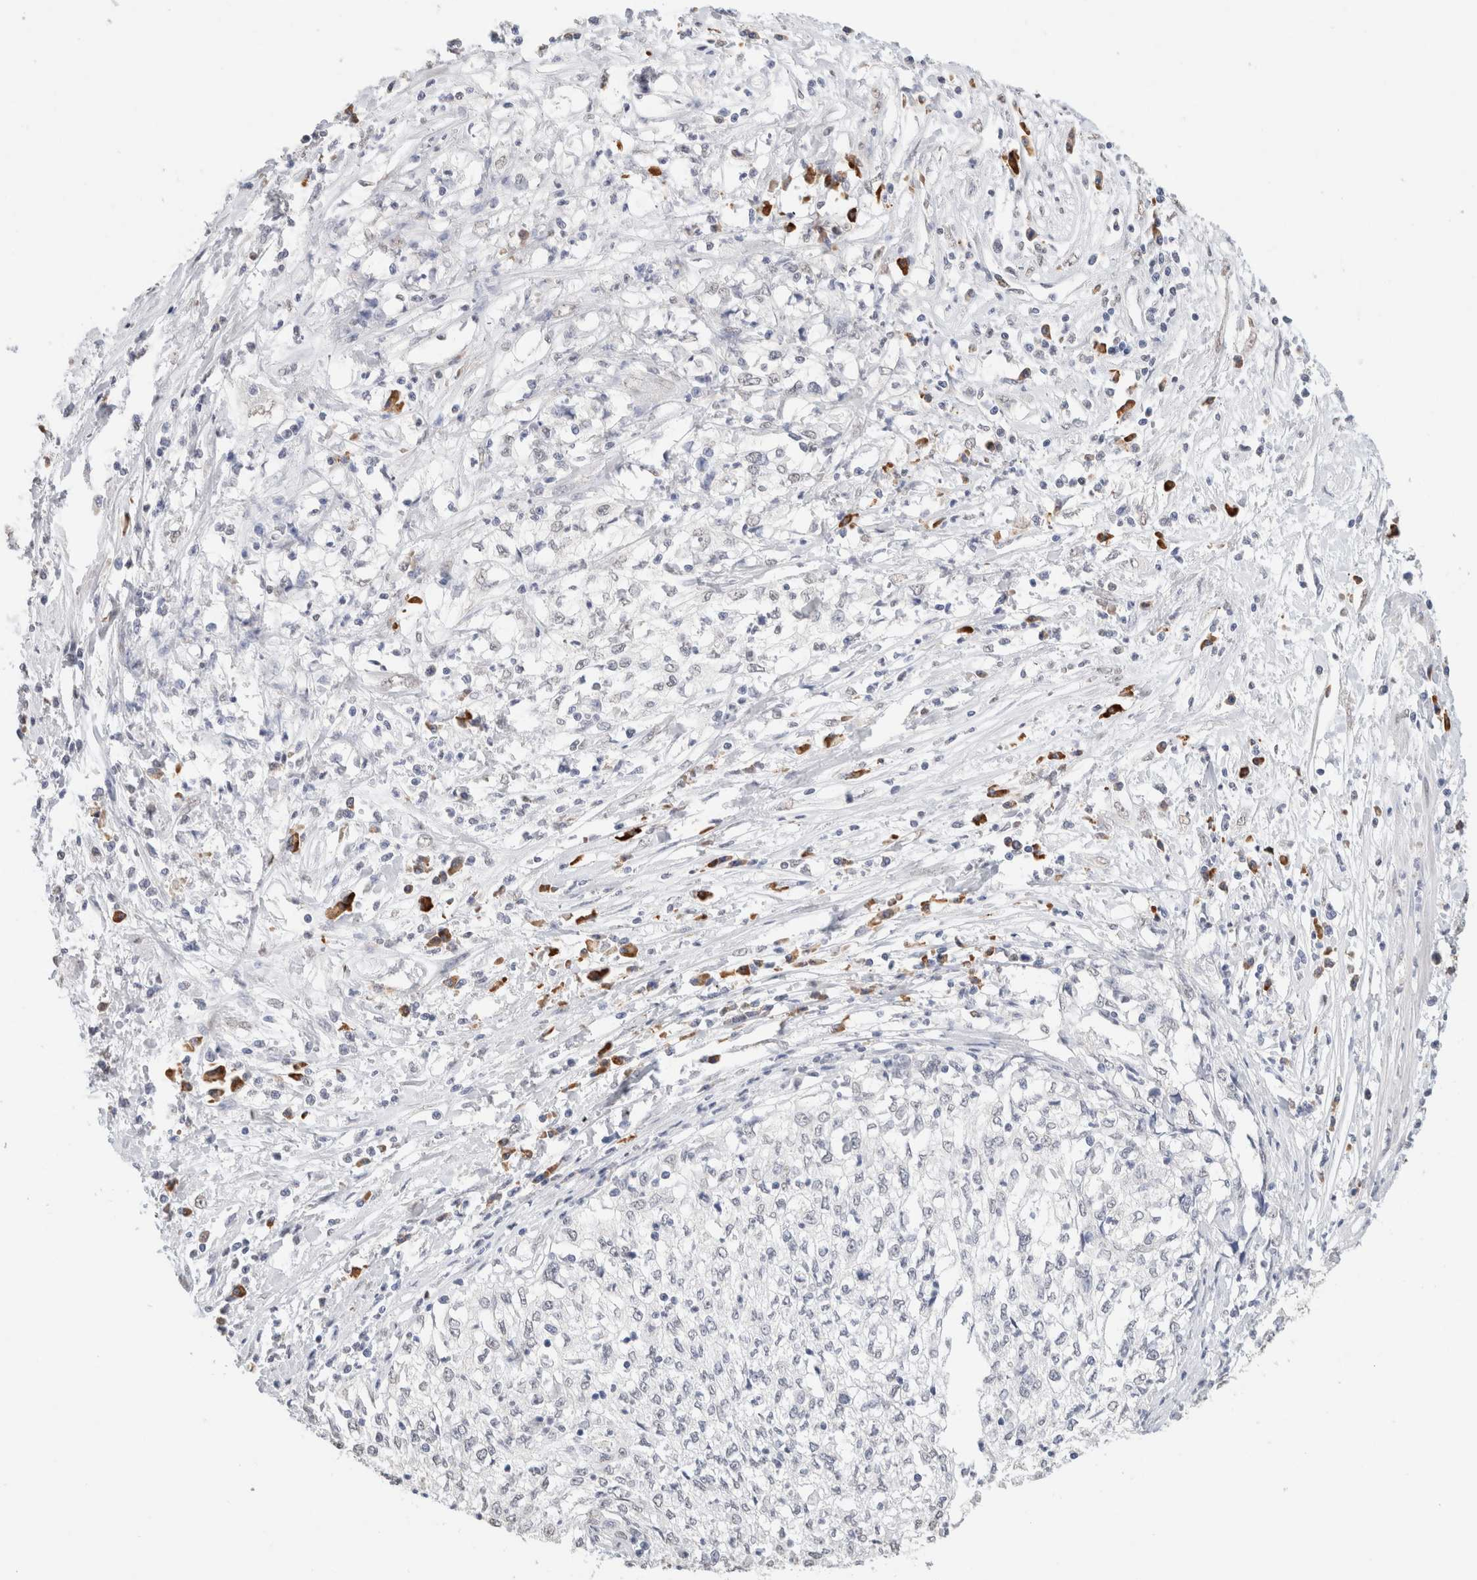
{"staining": {"intensity": "negative", "quantity": "none", "location": "none"}, "tissue": "cervical cancer", "cell_type": "Tumor cells", "image_type": "cancer", "snomed": [{"axis": "morphology", "description": "Squamous cell carcinoma, NOS"}, {"axis": "topography", "description": "Cervix"}], "caption": "Cervical cancer (squamous cell carcinoma) stained for a protein using IHC displays no staining tumor cells.", "gene": "CD80", "patient": {"sex": "female", "age": 57}}